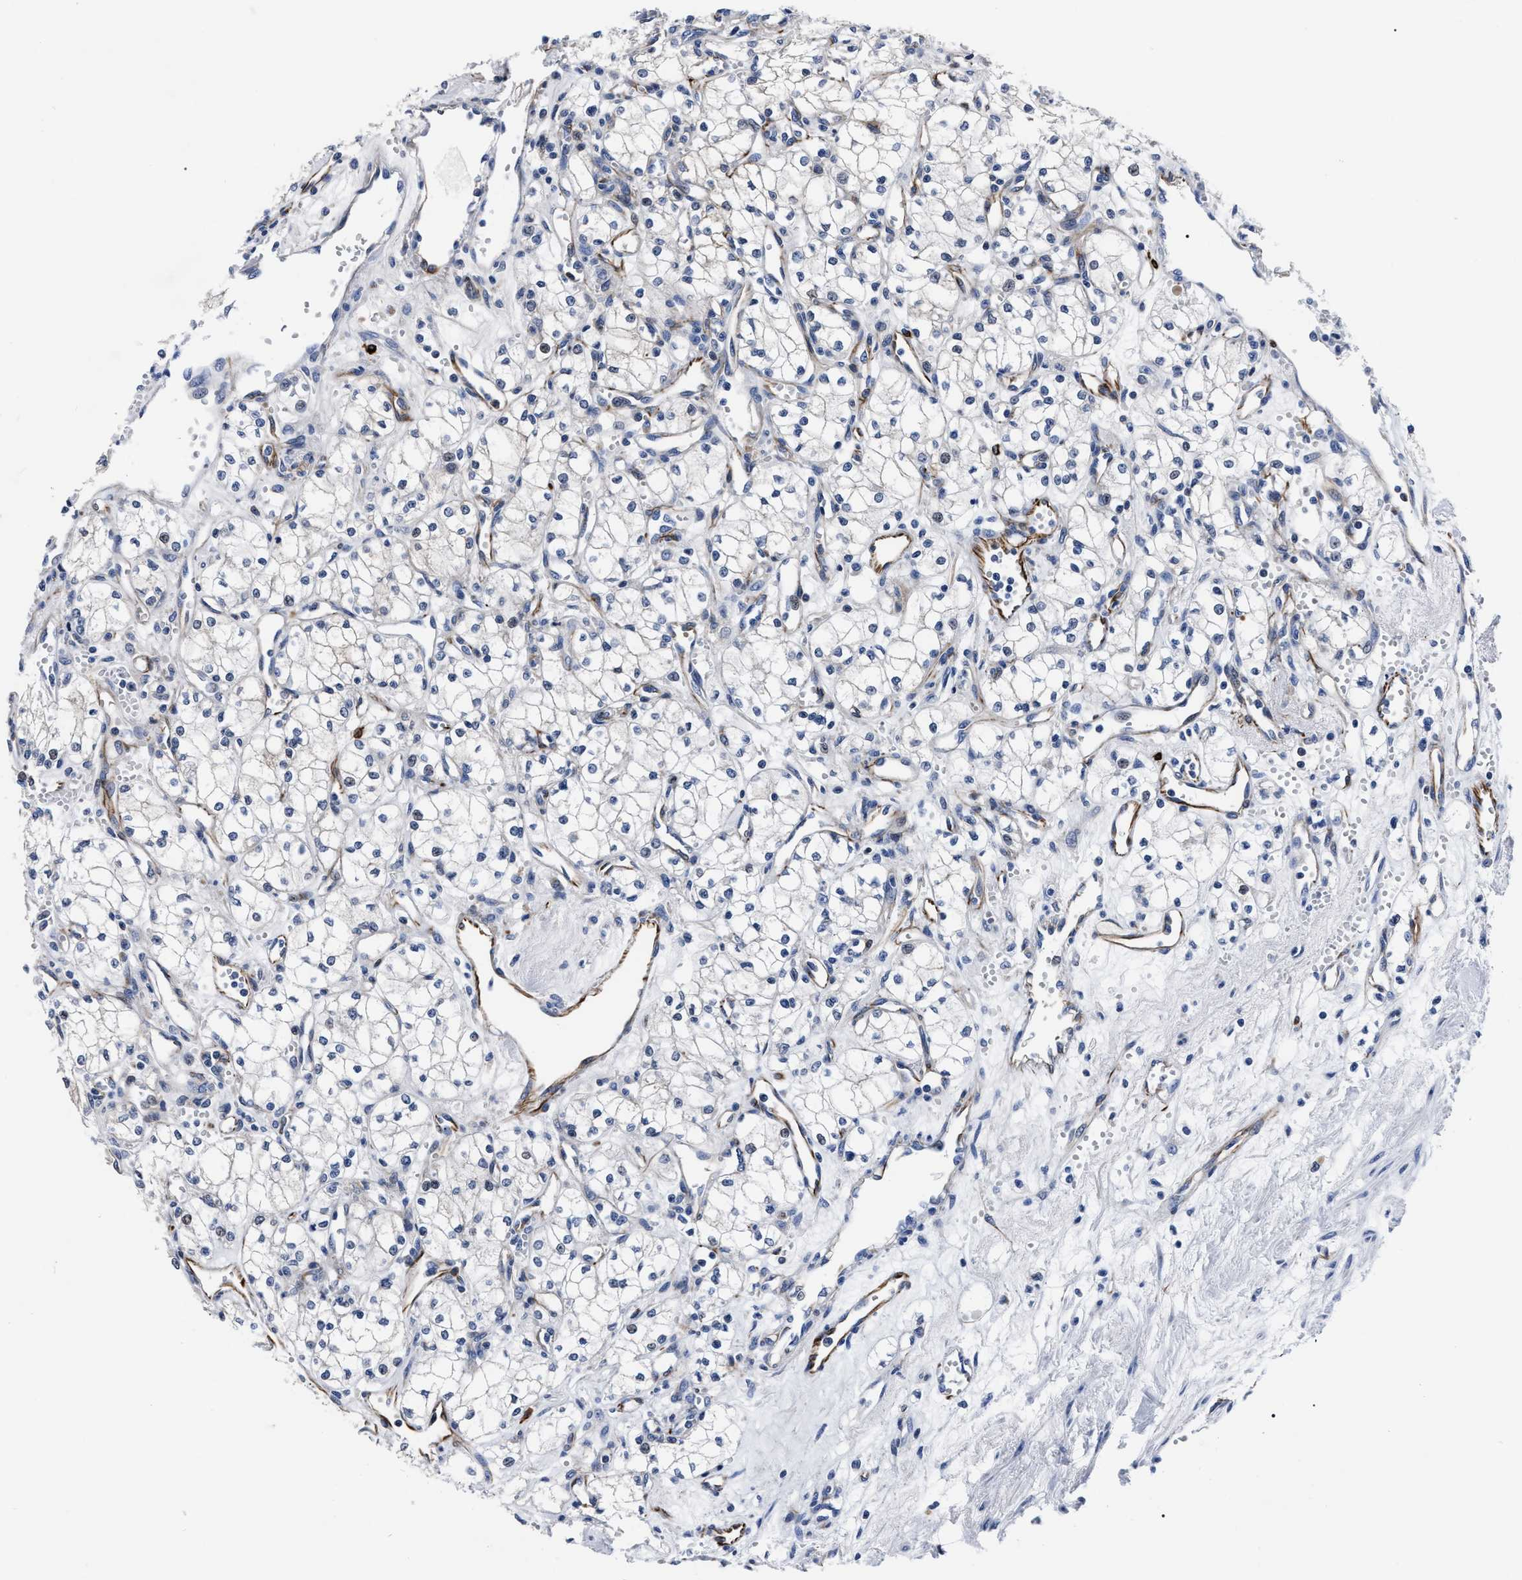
{"staining": {"intensity": "negative", "quantity": "none", "location": "none"}, "tissue": "renal cancer", "cell_type": "Tumor cells", "image_type": "cancer", "snomed": [{"axis": "morphology", "description": "Adenocarcinoma, NOS"}, {"axis": "topography", "description": "Kidney"}], "caption": "Renal cancer (adenocarcinoma) was stained to show a protein in brown. There is no significant expression in tumor cells. The staining is performed using DAB brown chromogen with nuclei counter-stained in using hematoxylin.", "gene": "OR10G3", "patient": {"sex": "male", "age": 59}}